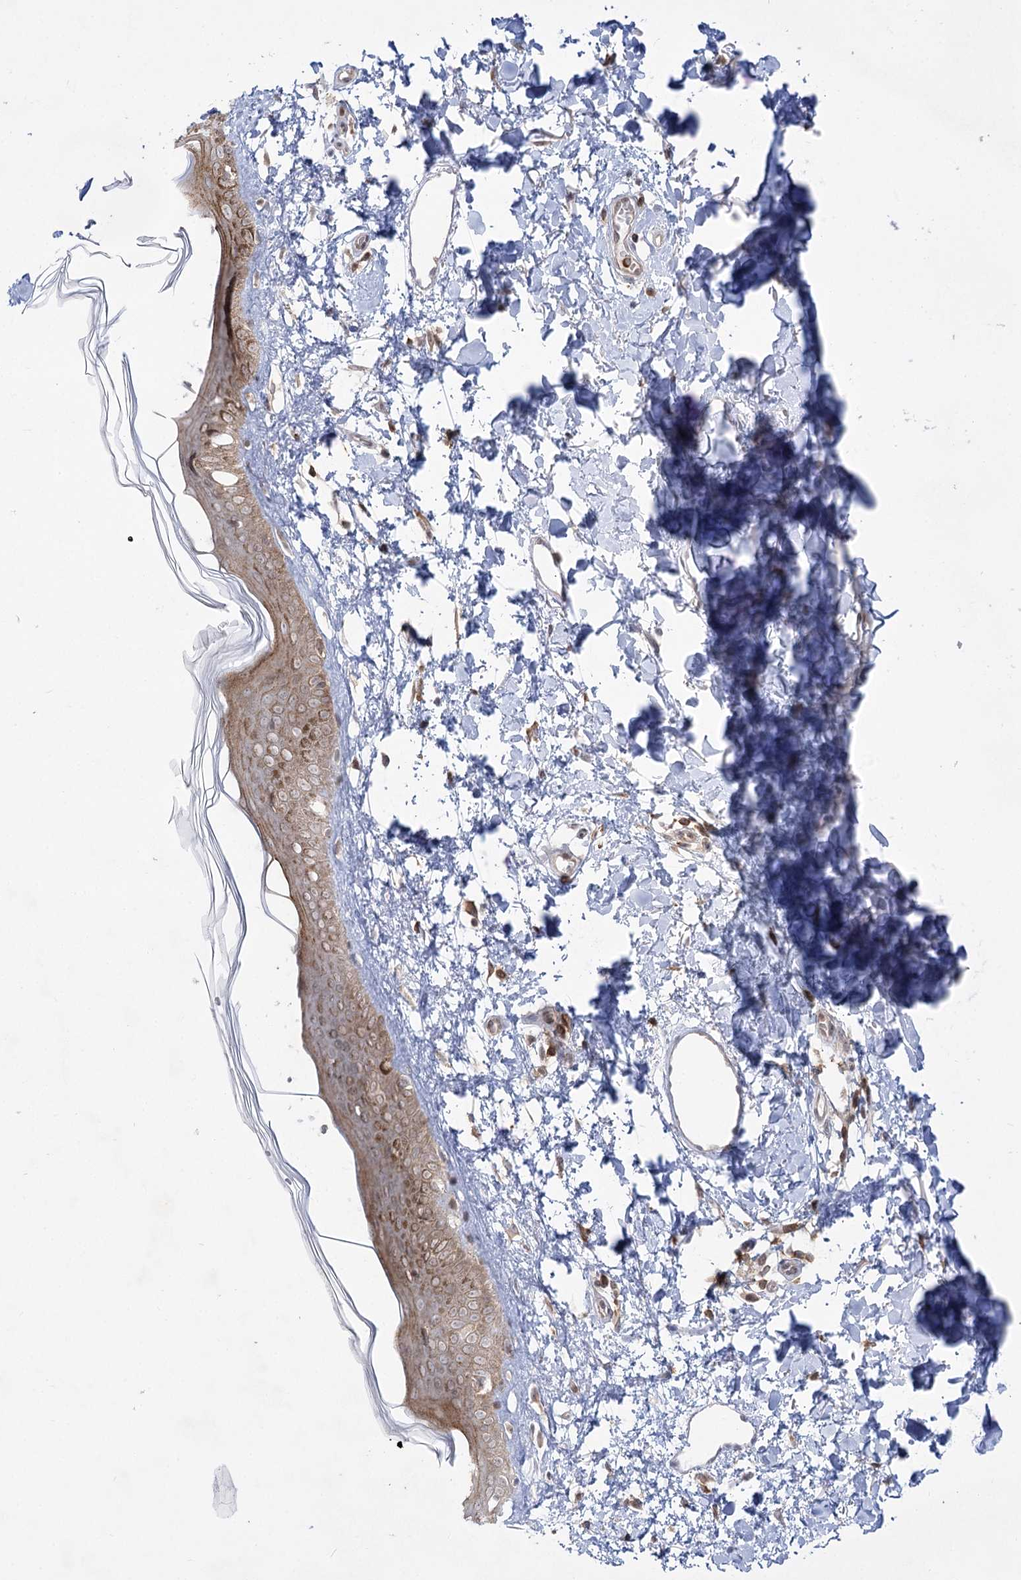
{"staining": {"intensity": "weak", "quantity": ">75%", "location": "cytoplasmic/membranous"}, "tissue": "skin", "cell_type": "Fibroblasts", "image_type": "normal", "snomed": [{"axis": "morphology", "description": "Normal tissue, NOS"}, {"axis": "topography", "description": "Skin"}], "caption": "Immunohistochemistry of unremarkable skin exhibits low levels of weak cytoplasmic/membranous expression in approximately >75% of fibroblasts. The staining was performed using DAB to visualize the protein expression in brown, while the nuclei were stained in blue with hematoxylin (Magnification: 20x).", "gene": "SYTL1", "patient": {"sex": "female", "age": 58}}